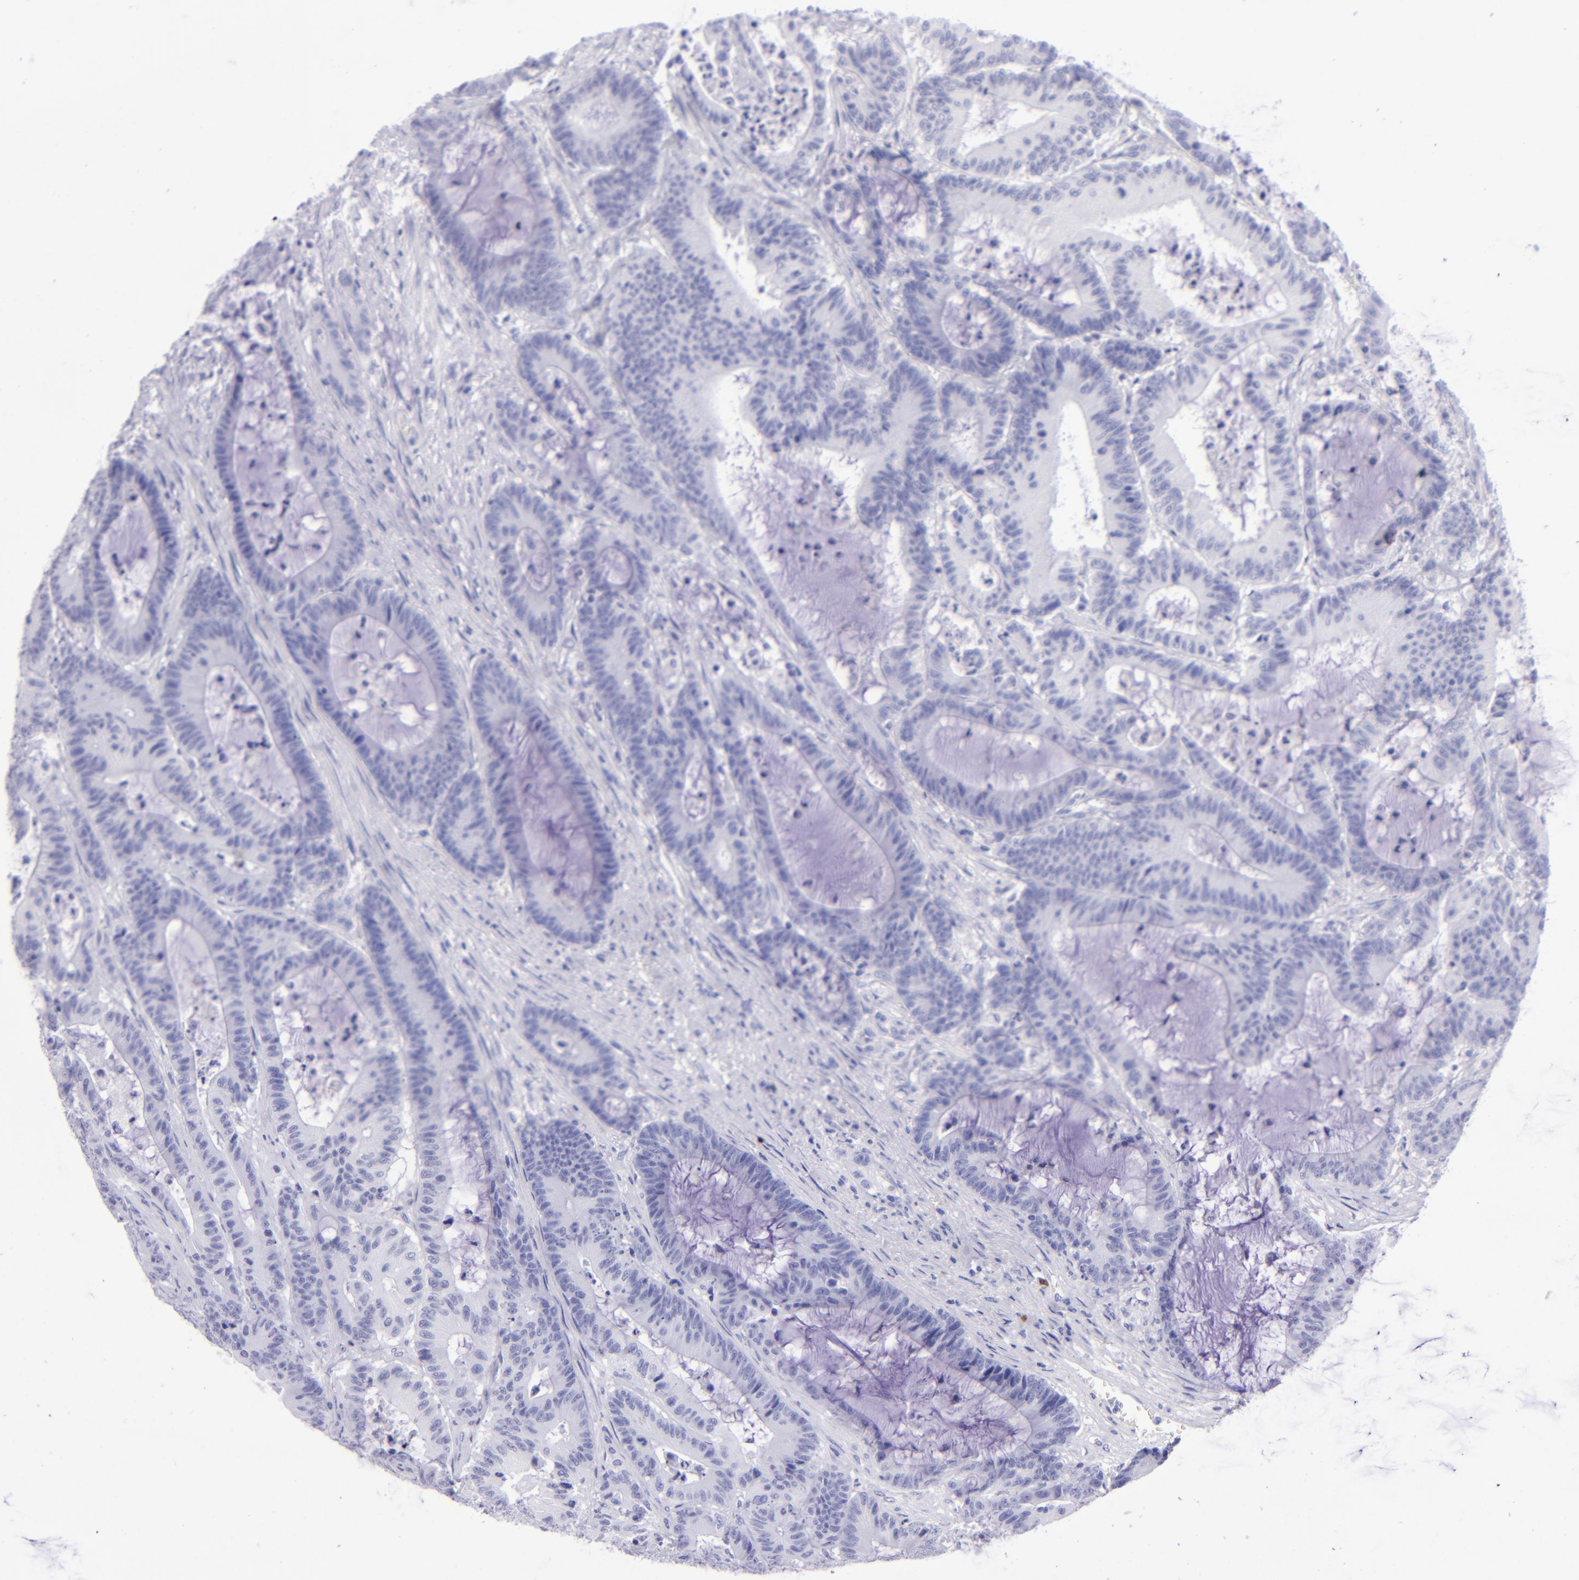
{"staining": {"intensity": "negative", "quantity": "none", "location": "none"}, "tissue": "colorectal cancer", "cell_type": "Tumor cells", "image_type": "cancer", "snomed": [{"axis": "morphology", "description": "Adenocarcinoma, NOS"}, {"axis": "topography", "description": "Colon"}], "caption": "Image shows no protein staining in tumor cells of adenocarcinoma (colorectal) tissue.", "gene": "TYRP1", "patient": {"sex": "female", "age": 84}}